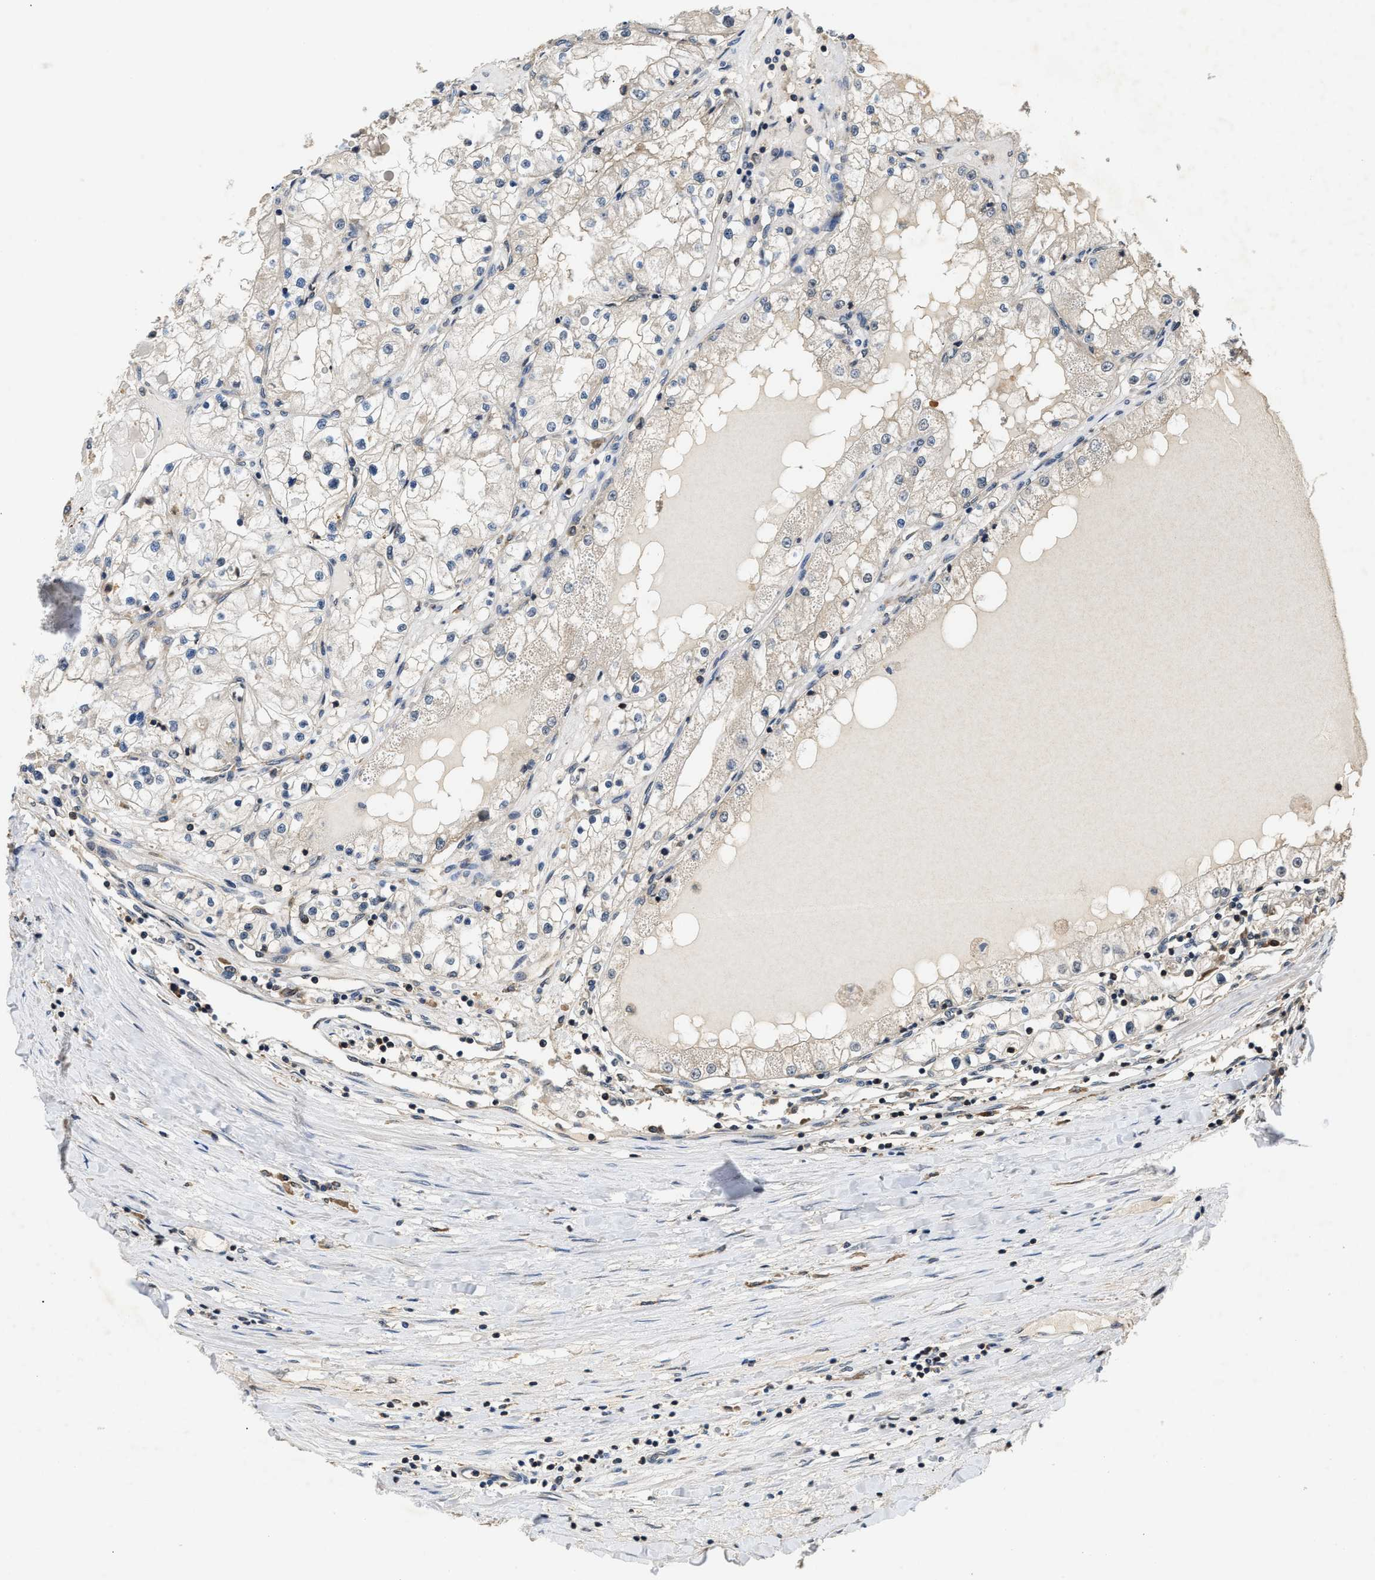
{"staining": {"intensity": "negative", "quantity": "none", "location": "none"}, "tissue": "renal cancer", "cell_type": "Tumor cells", "image_type": "cancer", "snomed": [{"axis": "morphology", "description": "Adenocarcinoma, NOS"}, {"axis": "topography", "description": "Kidney"}], "caption": "Immunohistochemistry of human adenocarcinoma (renal) shows no expression in tumor cells.", "gene": "DNAJC2", "patient": {"sex": "male", "age": 68}}